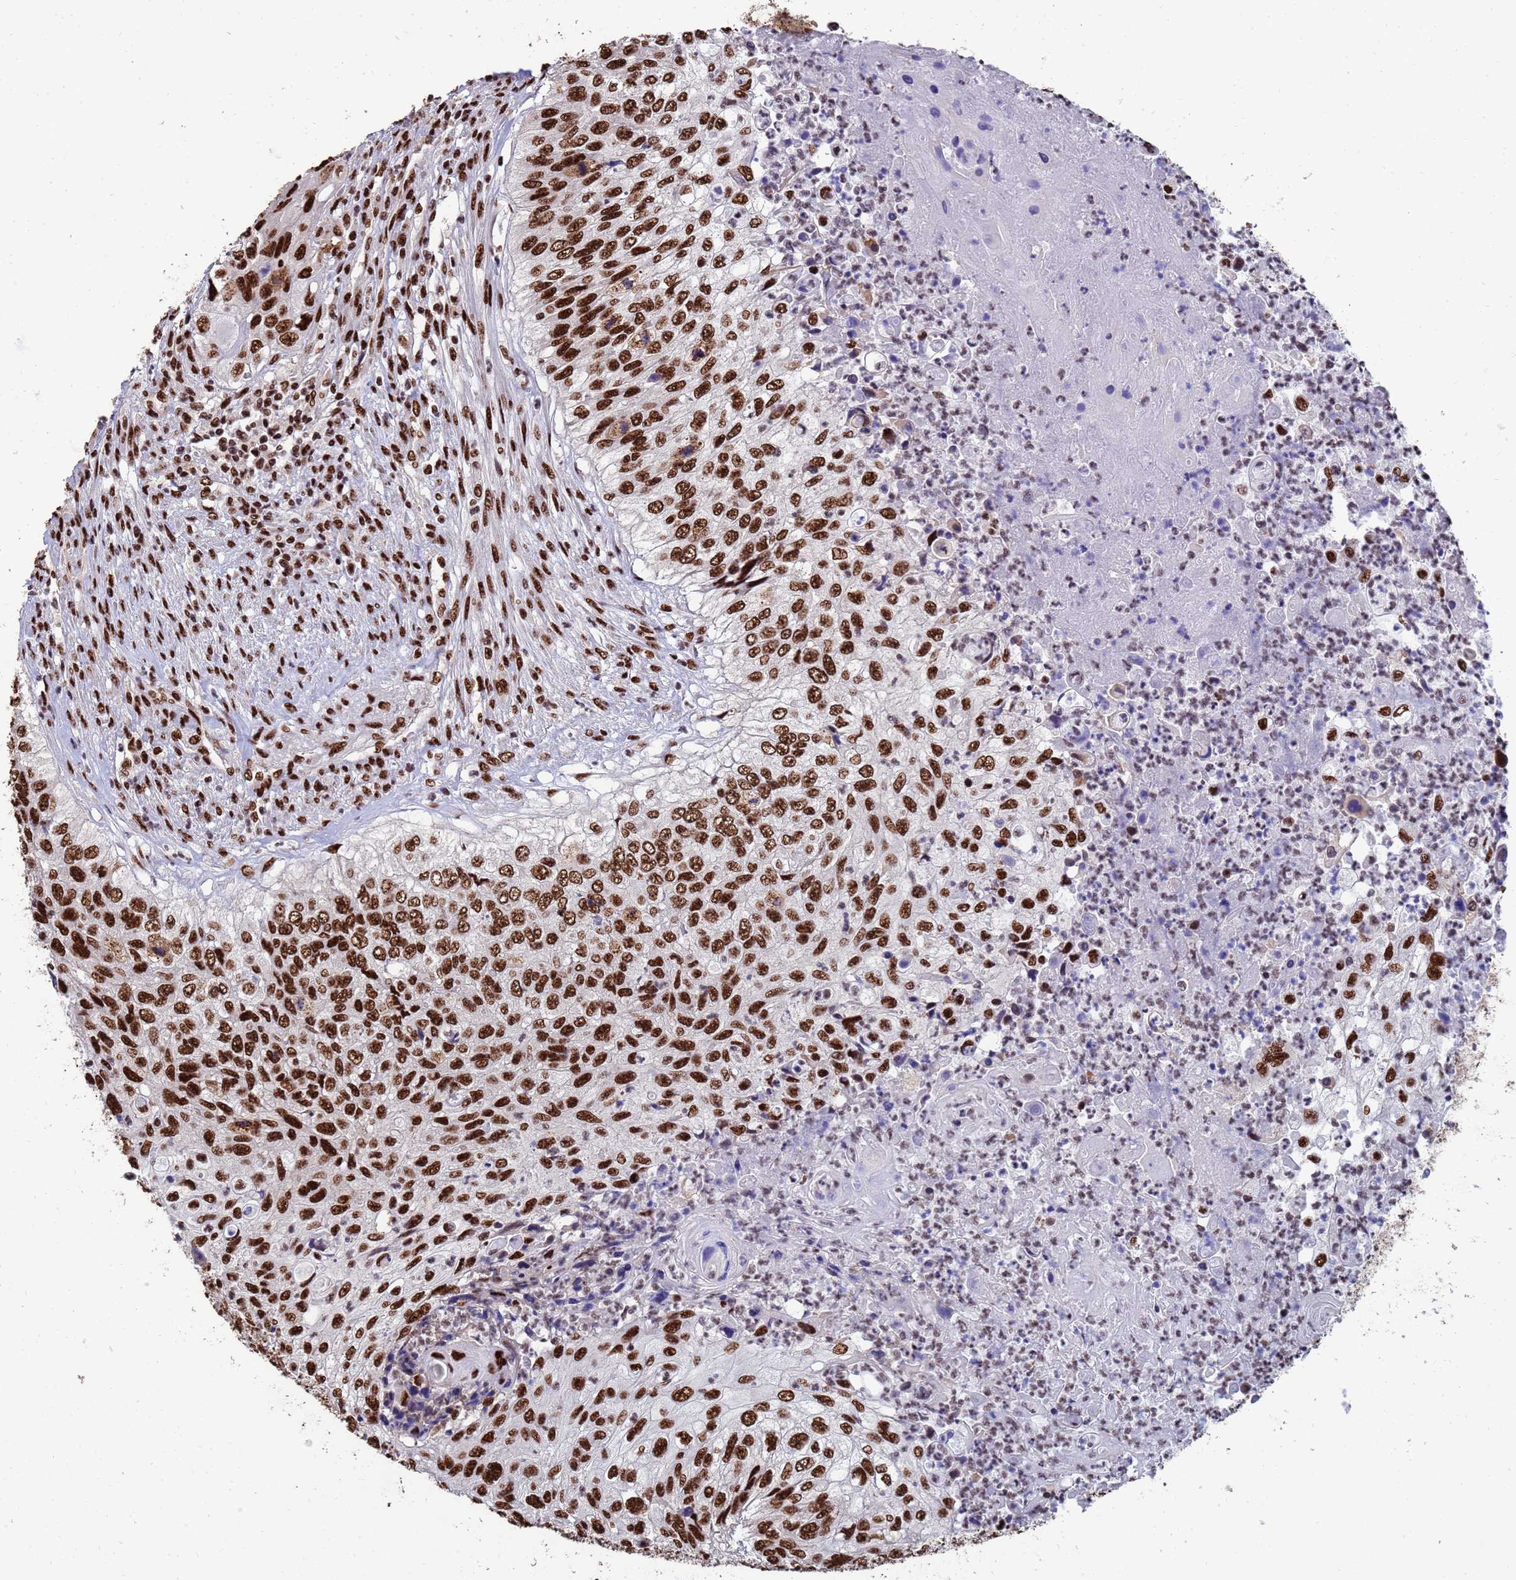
{"staining": {"intensity": "strong", "quantity": ">75%", "location": "nuclear"}, "tissue": "urothelial cancer", "cell_type": "Tumor cells", "image_type": "cancer", "snomed": [{"axis": "morphology", "description": "Urothelial carcinoma, High grade"}, {"axis": "topography", "description": "Urinary bladder"}], "caption": "Human urothelial carcinoma (high-grade) stained with a brown dye displays strong nuclear positive positivity in approximately >75% of tumor cells.", "gene": "SF3B2", "patient": {"sex": "female", "age": 60}}